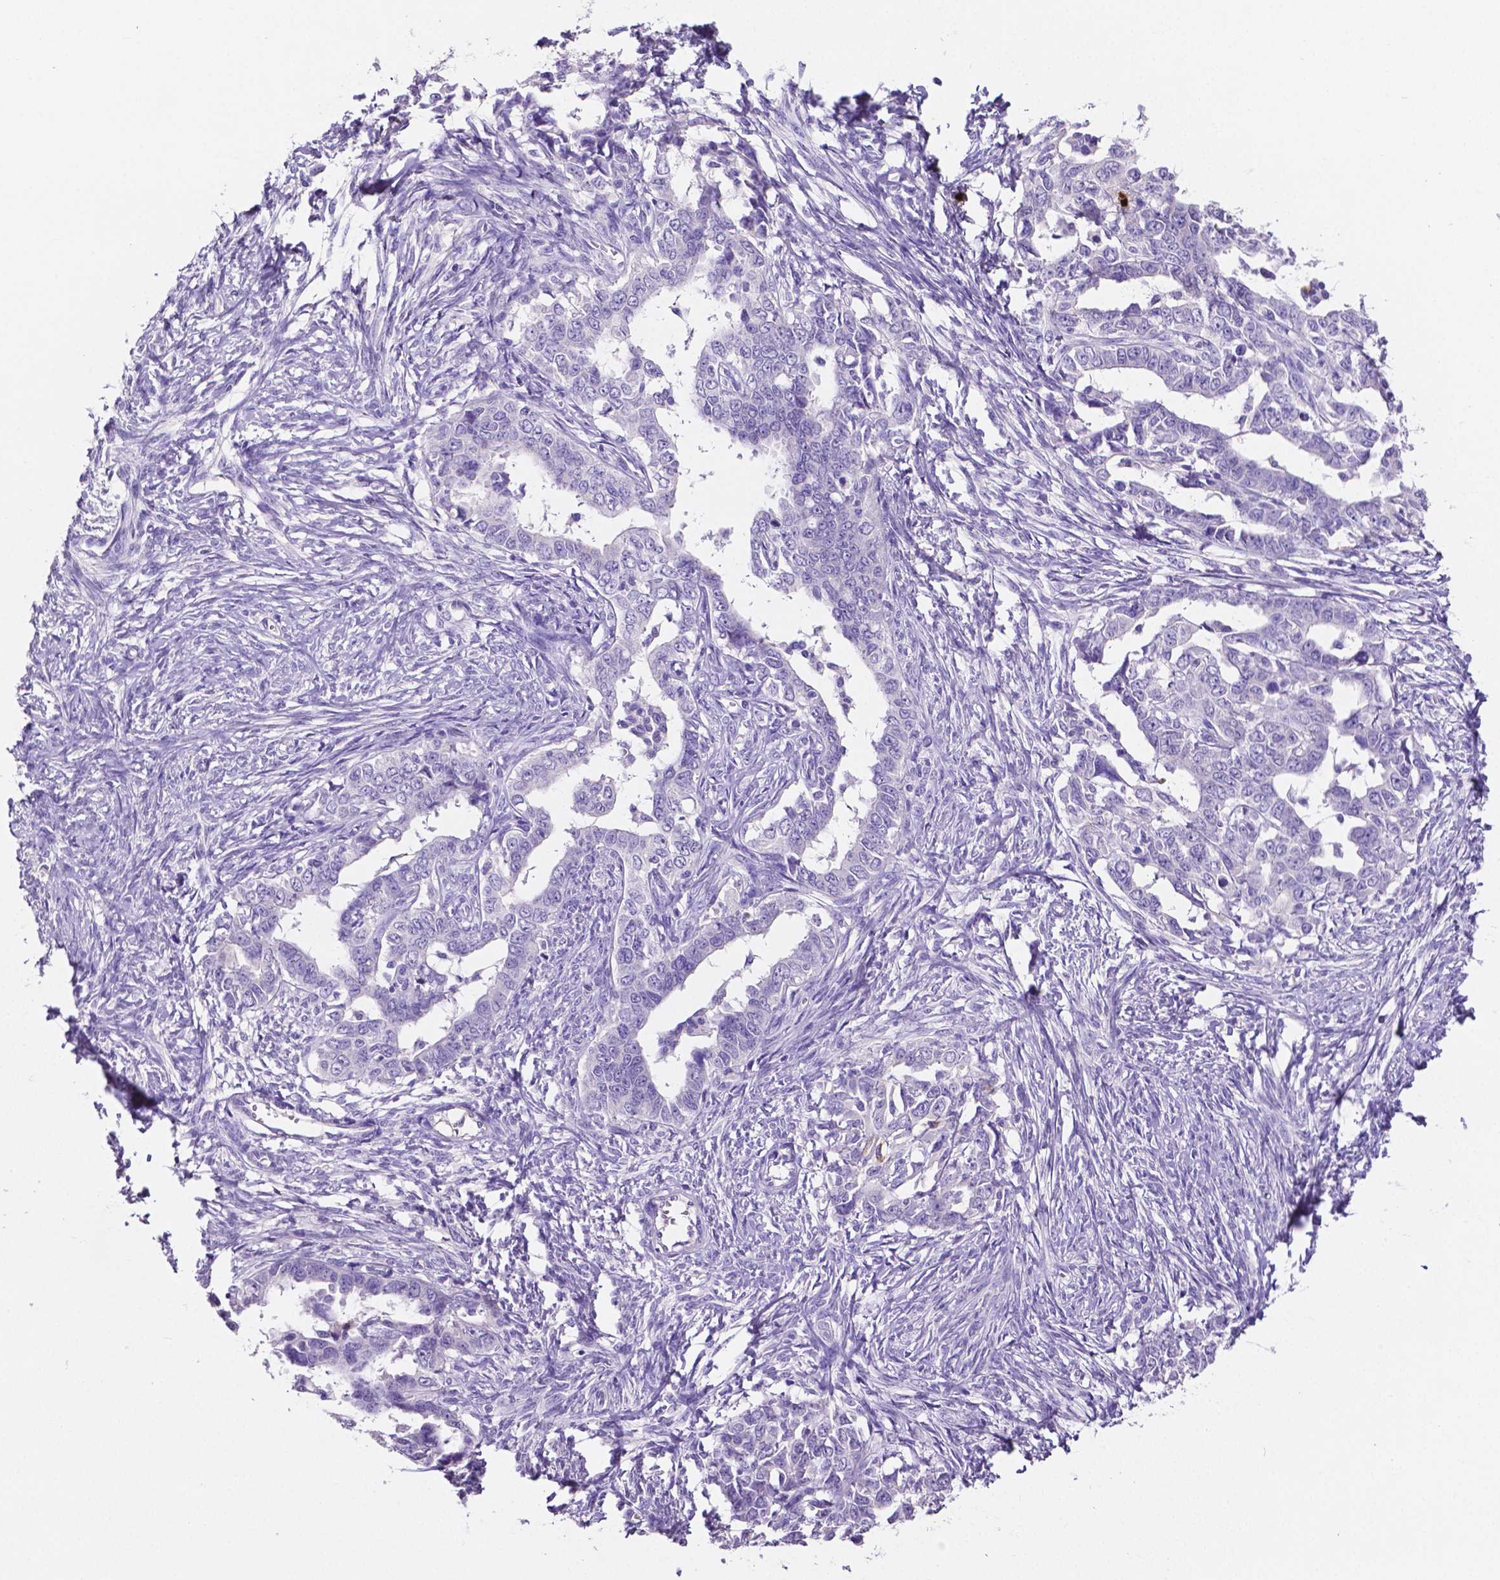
{"staining": {"intensity": "negative", "quantity": "none", "location": "none"}, "tissue": "ovarian cancer", "cell_type": "Tumor cells", "image_type": "cancer", "snomed": [{"axis": "morphology", "description": "Cystadenocarcinoma, serous, NOS"}, {"axis": "topography", "description": "Ovary"}], "caption": "Histopathology image shows no significant protein expression in tumor cells of serous cystadenocarcinoma (ovarian).", "gene": "MMP9", "patient": {"sex": "female", "age": 69}}